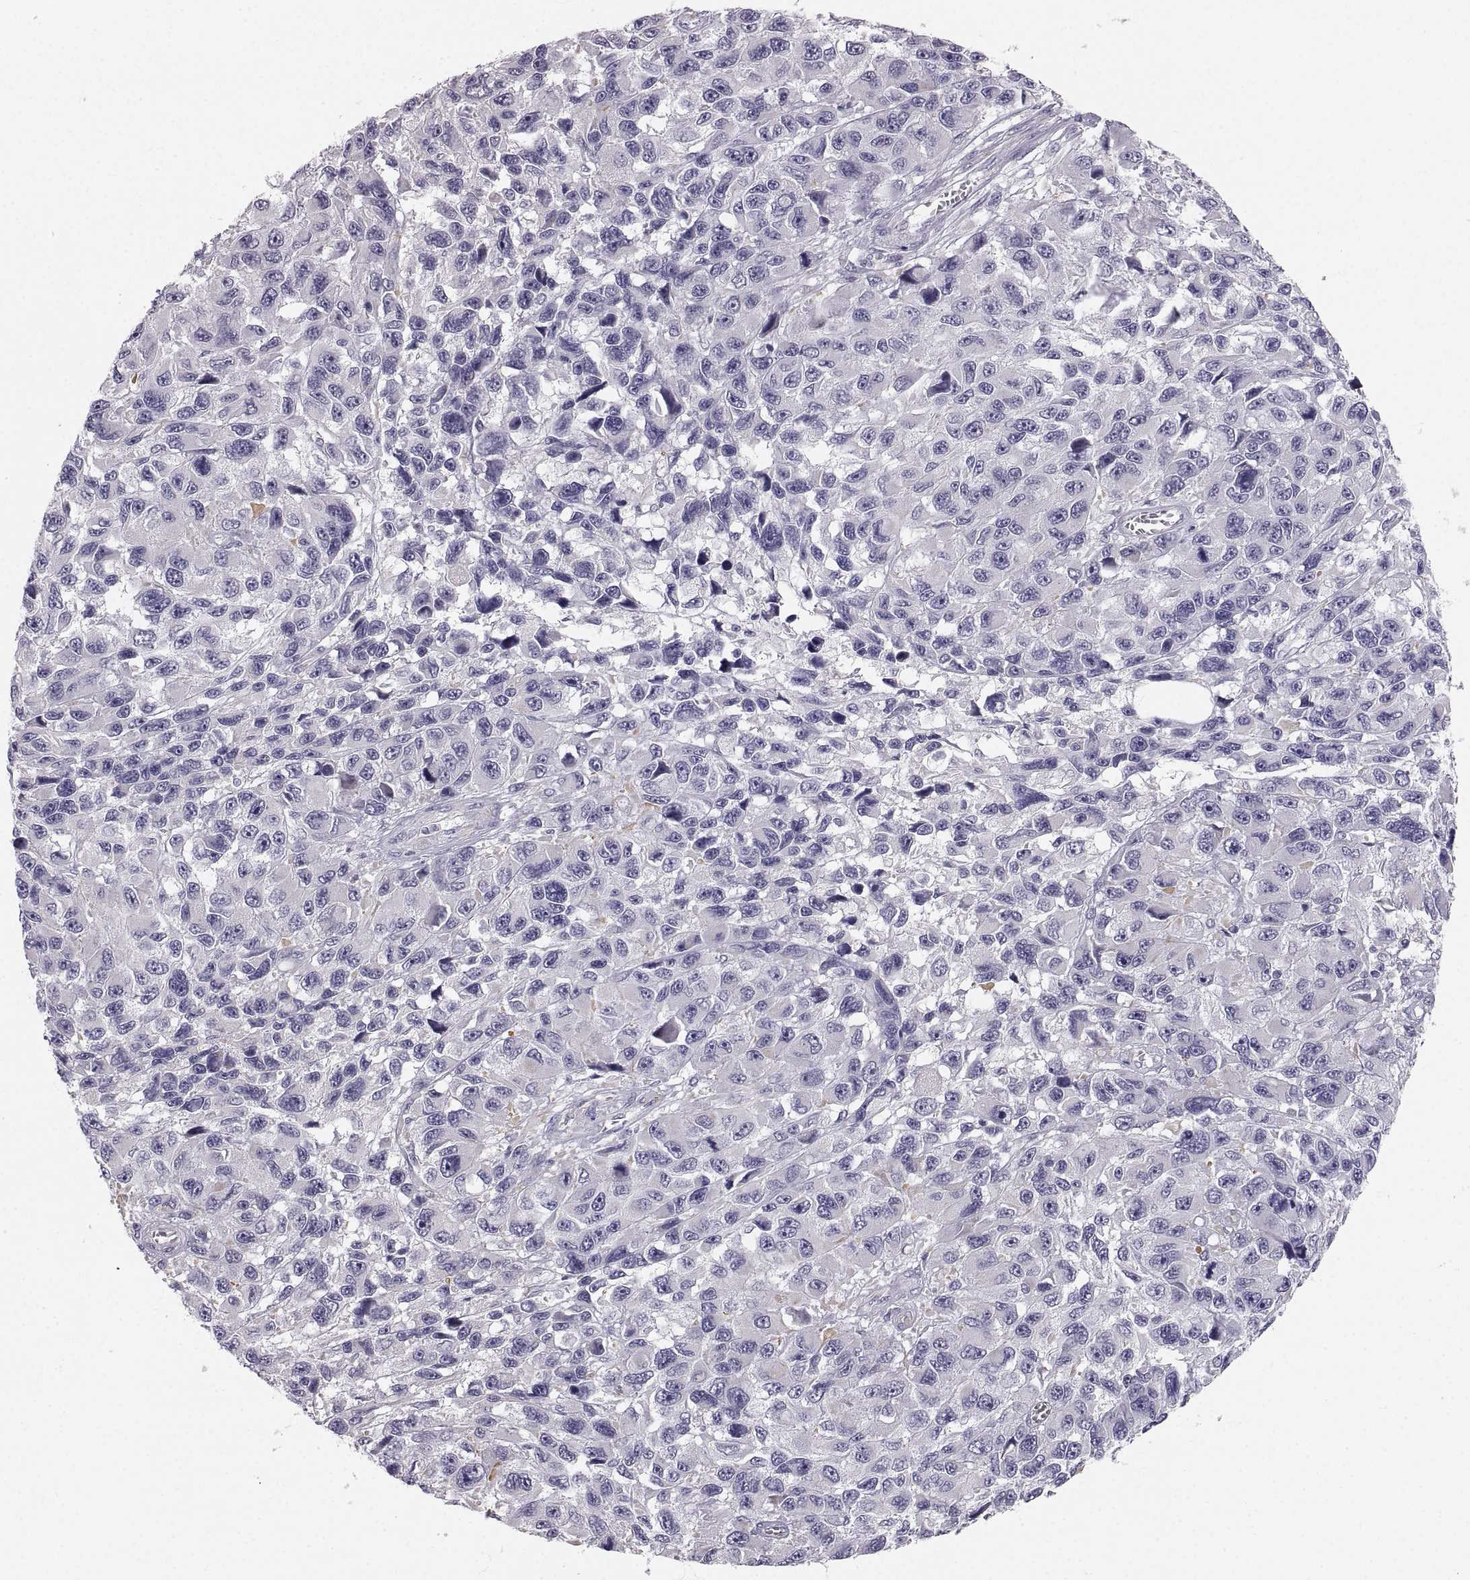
{"staining": {"intensity": "negative", "quantity": "none", "location": "none"}, "tissue": "melanoma", "cell_type": "Tumor cells", "image_type": "cancer", "snomed": [{"axis": "morphology", "description": "Malignant melanoma, NOS"}, {"axis": "topography", "description": "Skin"}], "caption": "Immunohistochemical staining of human malignant melanoma shows no significant positivity in tumor cells.", "gene": "ZNF185", "patient": {"sex": "male", "age": 53}}